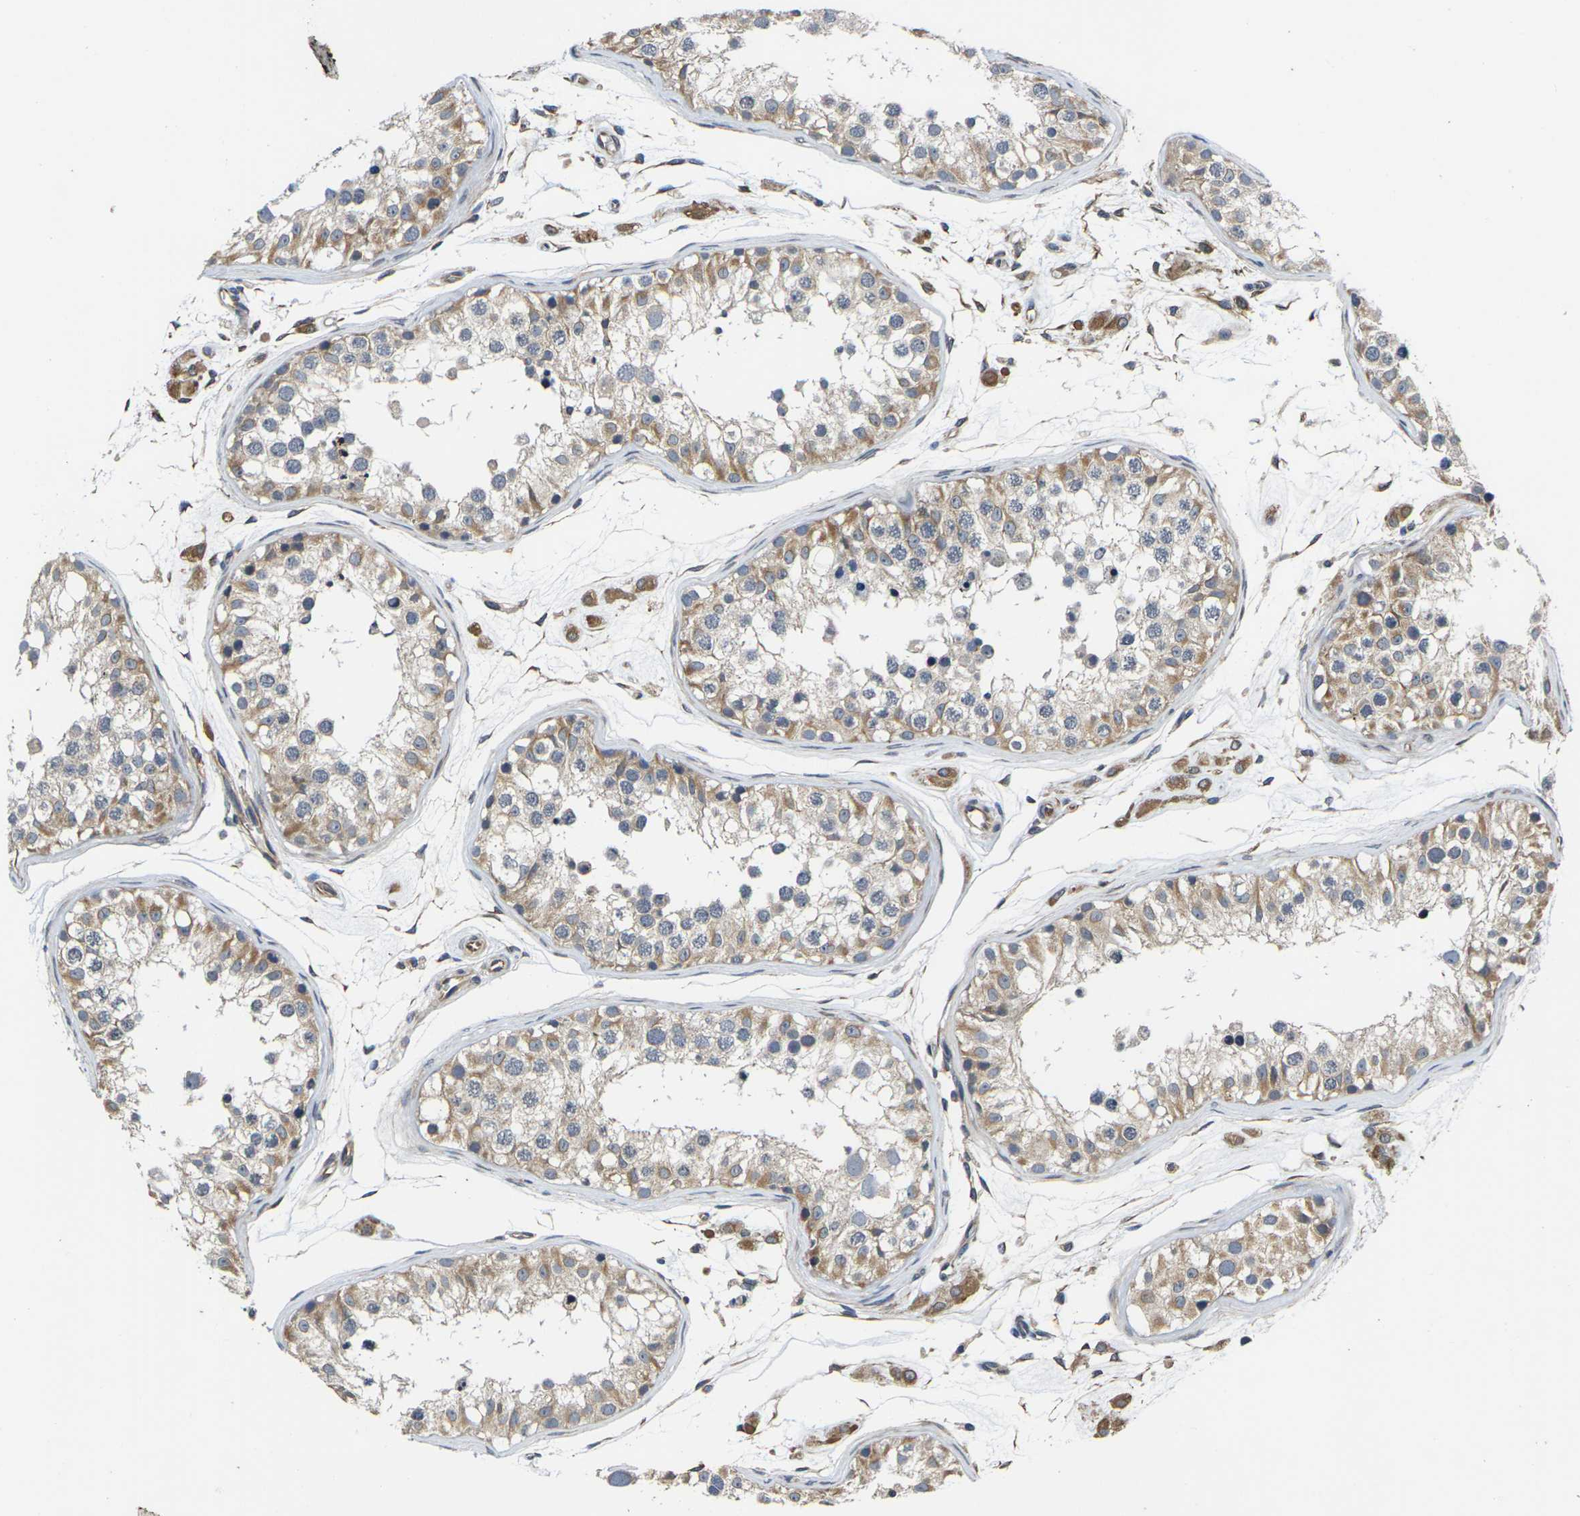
{"staining": {"intensity": "moderate", "quantity": ">75%", "location": "cytoplasmic/membranous"}, "tissue": "testis", "cell_type": "Cells in seminiferous ducts", "image_type": "normal", "snomed": [{"axis": "morphology", "description": "Normal tissue, NOS"}, {"axis": "morphology", "description": "Adenocarcinoma, metastatic, NOS"}, {"axis": "topography", "description": "Testis"}], "caption": "Protein staining exhibits moderate cytoplasmic/membranous expression in approximately >75% of cells in seminiferous ducts in benign testis. The protein is shown in brown color, while the nuclei are stained blue.", "gene": "DKK2", "patient": {"sex": "male", "age": 26}}